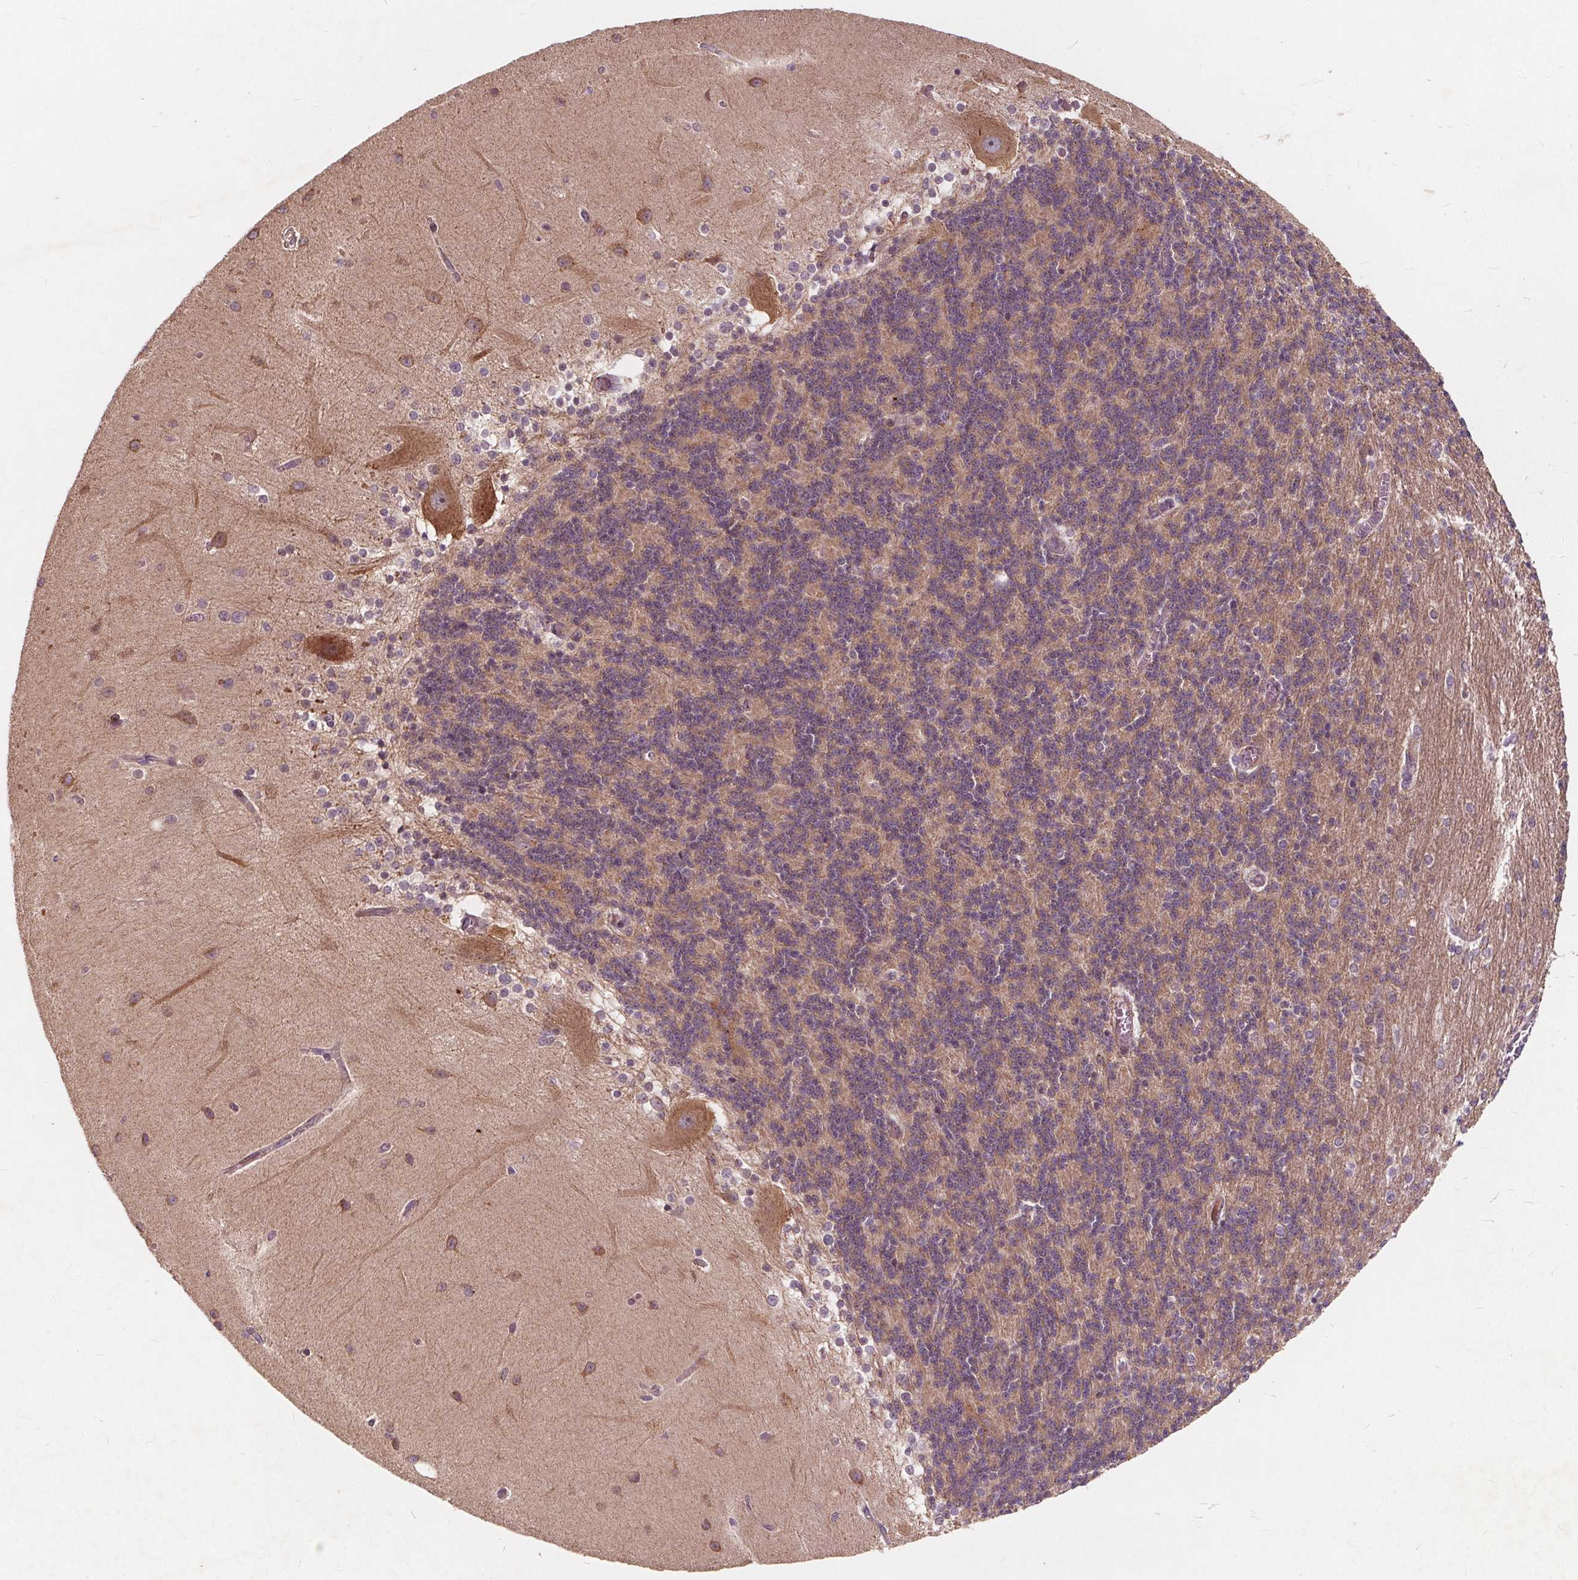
{"staining": {"intensity": "weak", "quantity": "<25%", "location": "cytoplasmic/membranous"}, "tissue": "cerebellum", "cell_type": "Cells in granular layer", "image_type": "normal", "snomed": [{"axis": "morphology", "description": "Normal tissue, NOS"}, {"axis": "topography", "description": "Cerebellum"}], "caption": "This image is of unremarkable cerebellum stained with immunohistochemistry to label a protein in brown with the nuclei are counter-stained blue. There is no staining in cells in granular layer.", "gene": "CSNK1G2", "patient": {"sex": "female", "age": 54}}